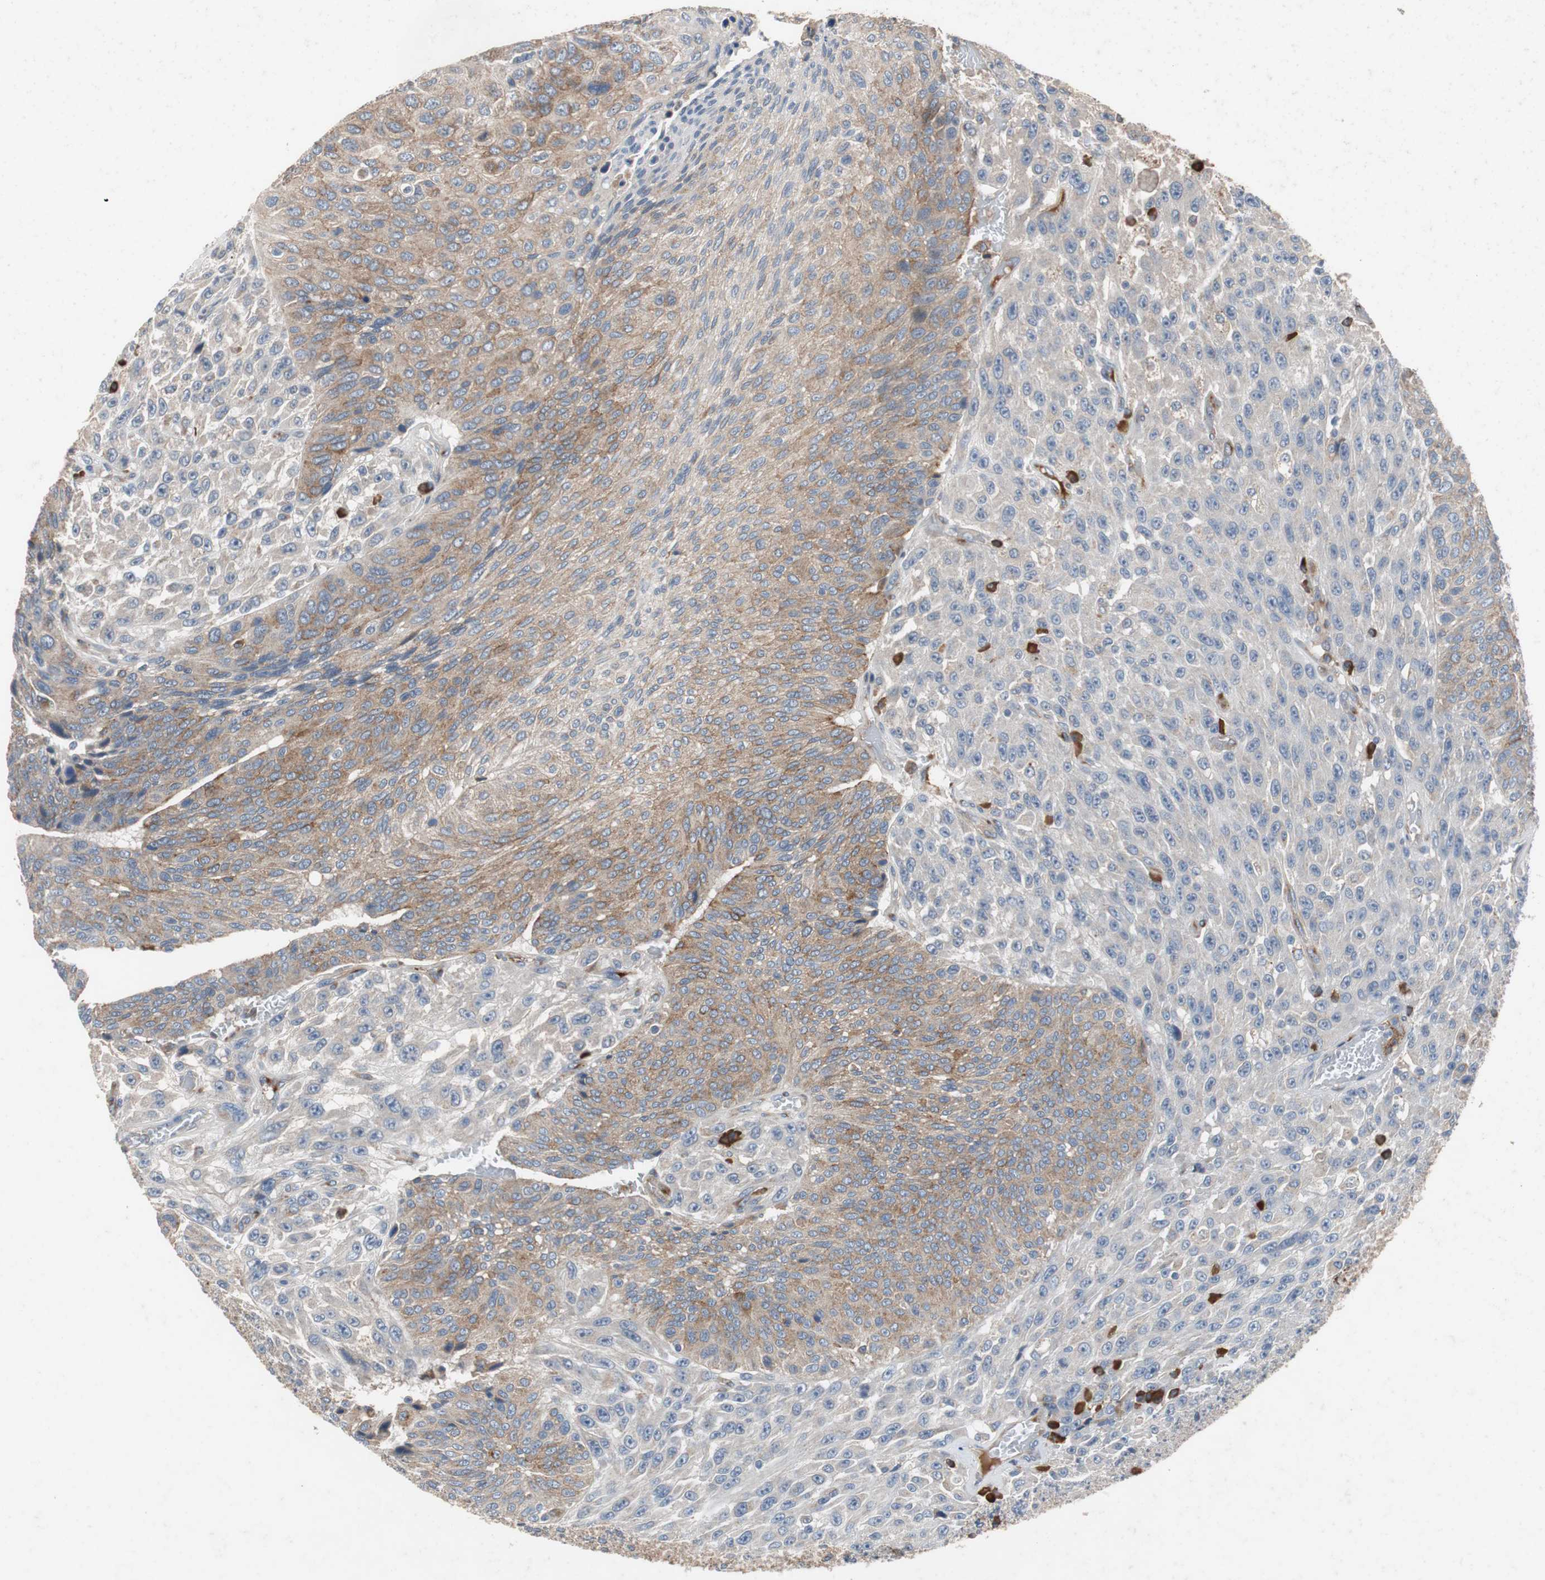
{"staining": {"intensity": "moderate", "quantity": "25%-75%", "location": "cytoplasmic/membranous"}, "tissue": "urothelial cancer", "cell_type": "Tumor cells", "image_type": "cancer", "snomed": [{"axis": "morphology", "description": "Urothelial carcinoma, High grade"}, {"axis": "topography", "description": "Urinary bladder"}], "caption": "A brown stain highlights moderate cytoplasmic/membranous positivity of a protein in human urothelial carcinoma (high-grade) tumor cells.", "gene": "SORT1", "patient": {"sex": "male", "age": 66}}